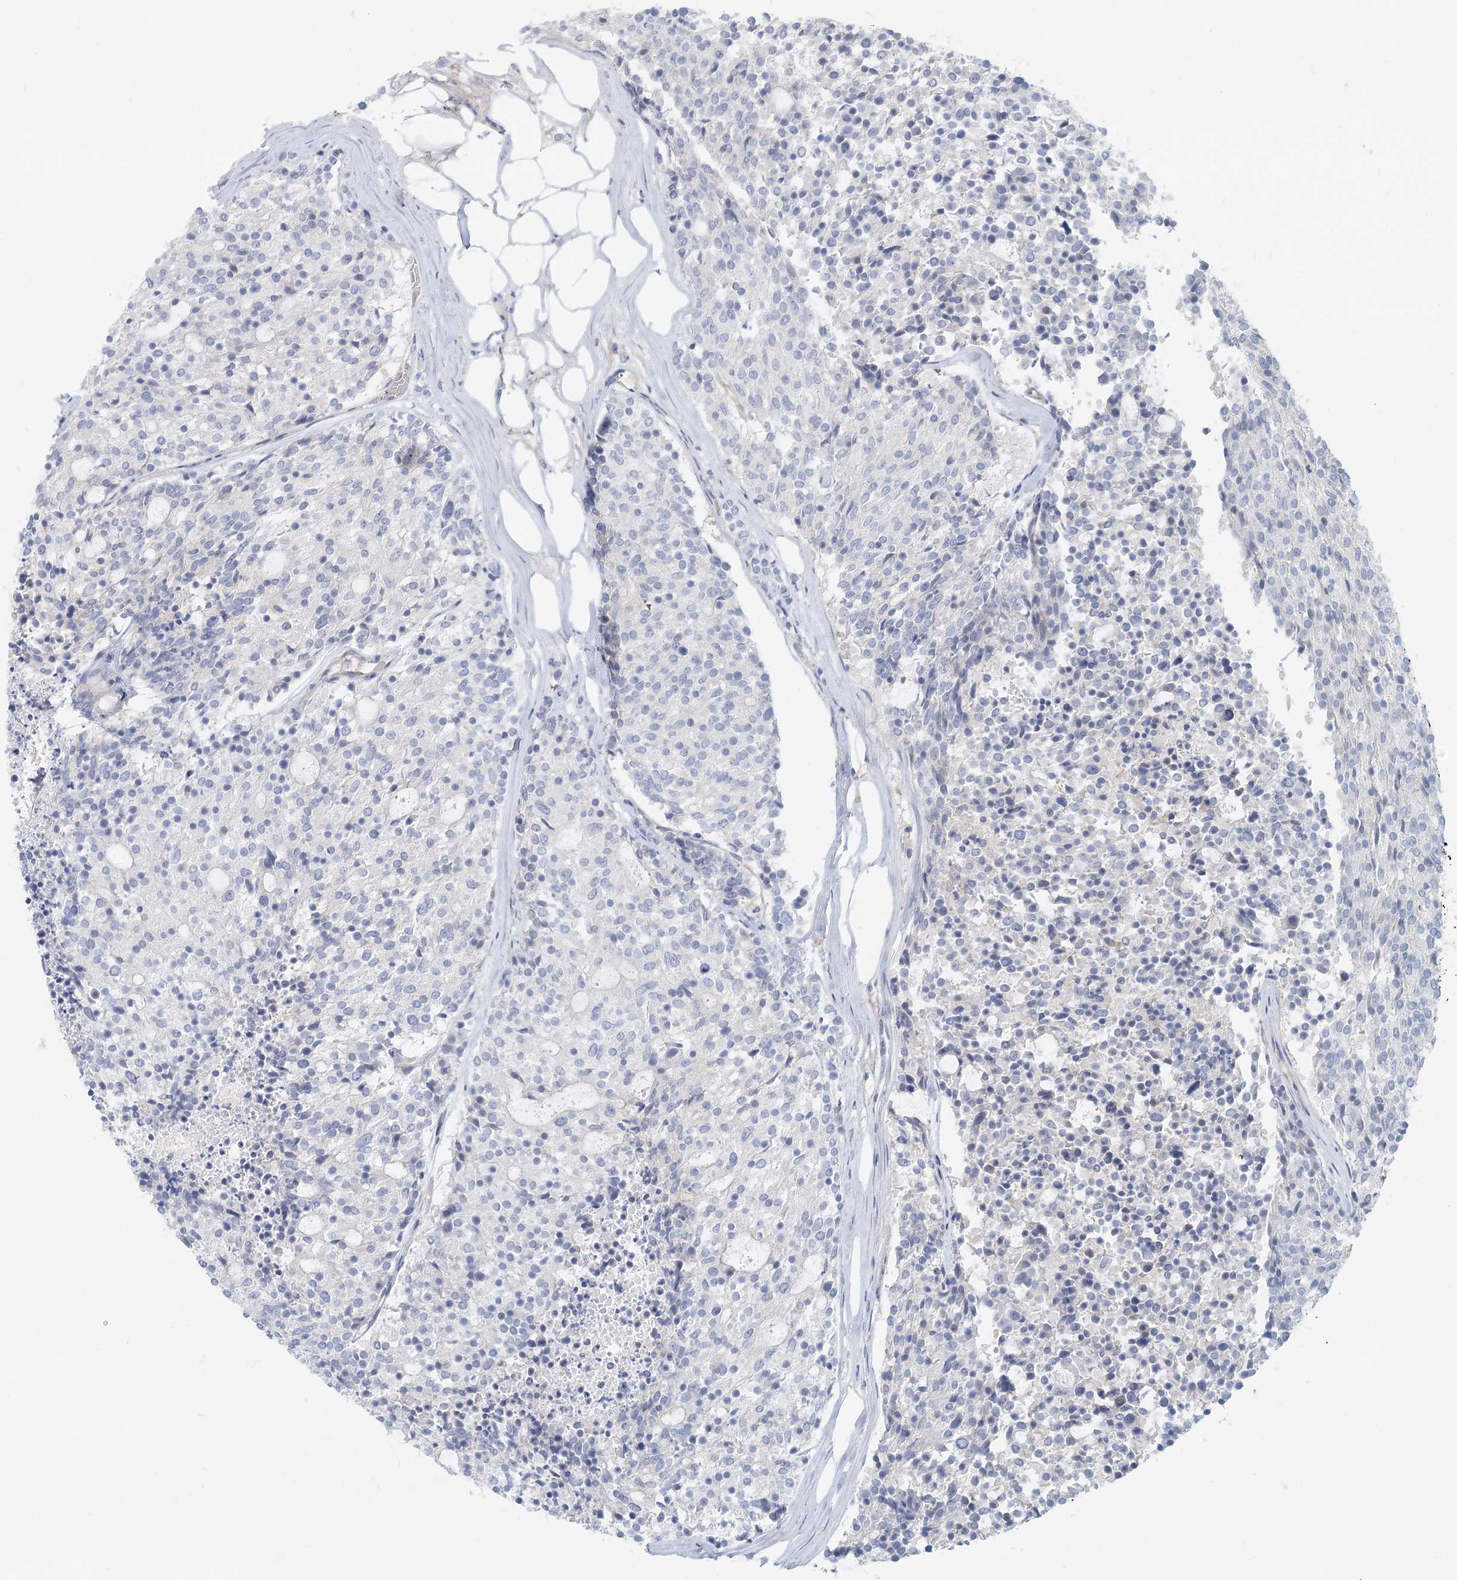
{"staining": {"intensity": "negative", "quantity": "none", "location": "none"}, "tissue": "carcinoid", "cell_type": "Tumor cells", "image_type": "cancer", "snomed": [{"axis": "morphology", "description": "Carcinoid, malignant, NOS"}, {"axis": "topography", "description": "Pancreas"}], "caption": "This is an immunohistochemistry (IHC) image of human carcinoid. There is no positivity in tumor cells.", "gene": "DNMBP", "patient": {"sex": "female", "age": 54}}